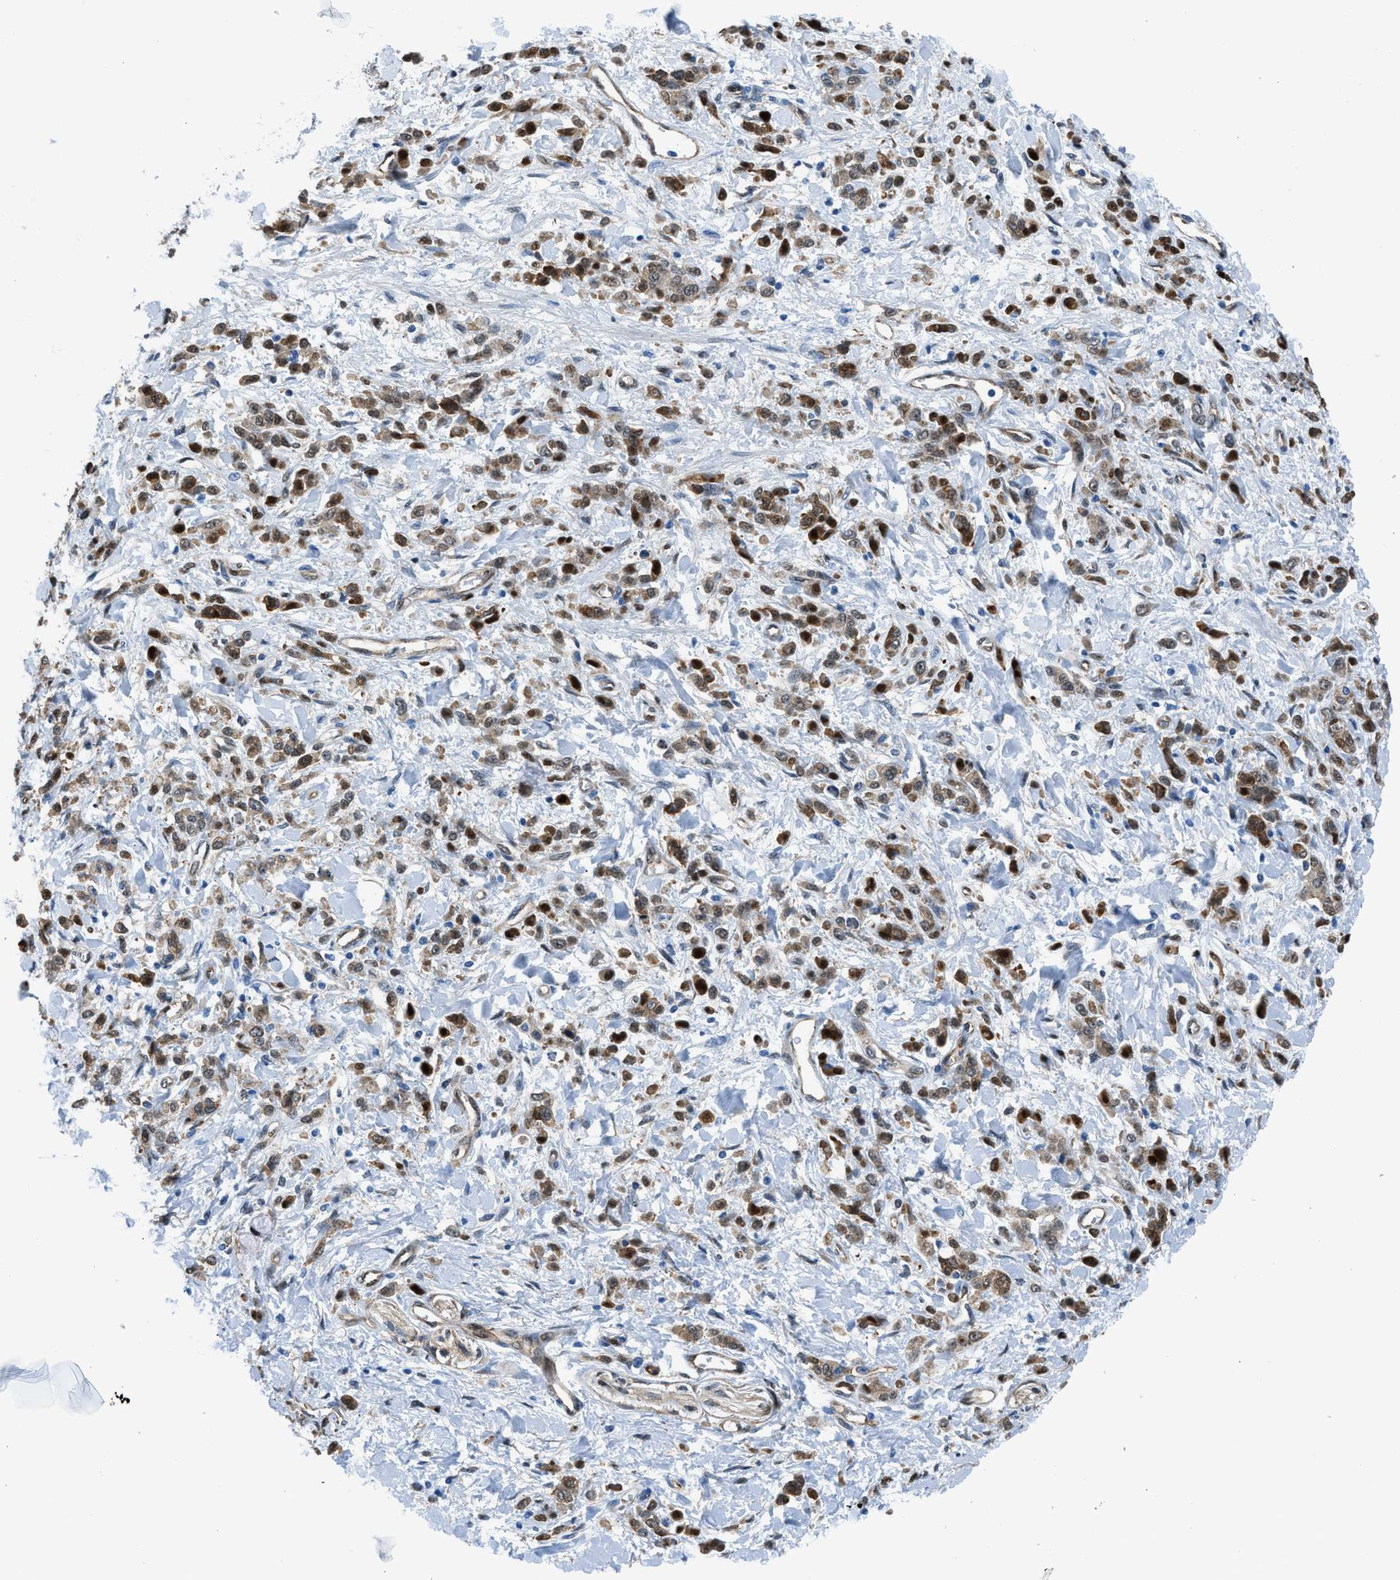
{"staining": {"intensity": "moderate", "quantity": ">75%", "location": "cytoplasmic/membranous,nuclear"}, "tissue": "stomach cancer", "cell_type": "Tumor cells", "image_type": "cancer", "snomed": [{"axis": "morphology", "description": "Normal tissue, NOS"}, {"axis": "morphology", "description": "Adenocarcinoma, NOS"}, {"axis": "topography", "description": "Stomach"}], "caption": "The image shows immunohistochemical staining of stomach cancer. There is moderate cytoplasmic/membranous and nuclear expression is identified in about >75% of tumor cells.", "gene": "YWHAE", "patient": {"sex": "male", "age": 82}}